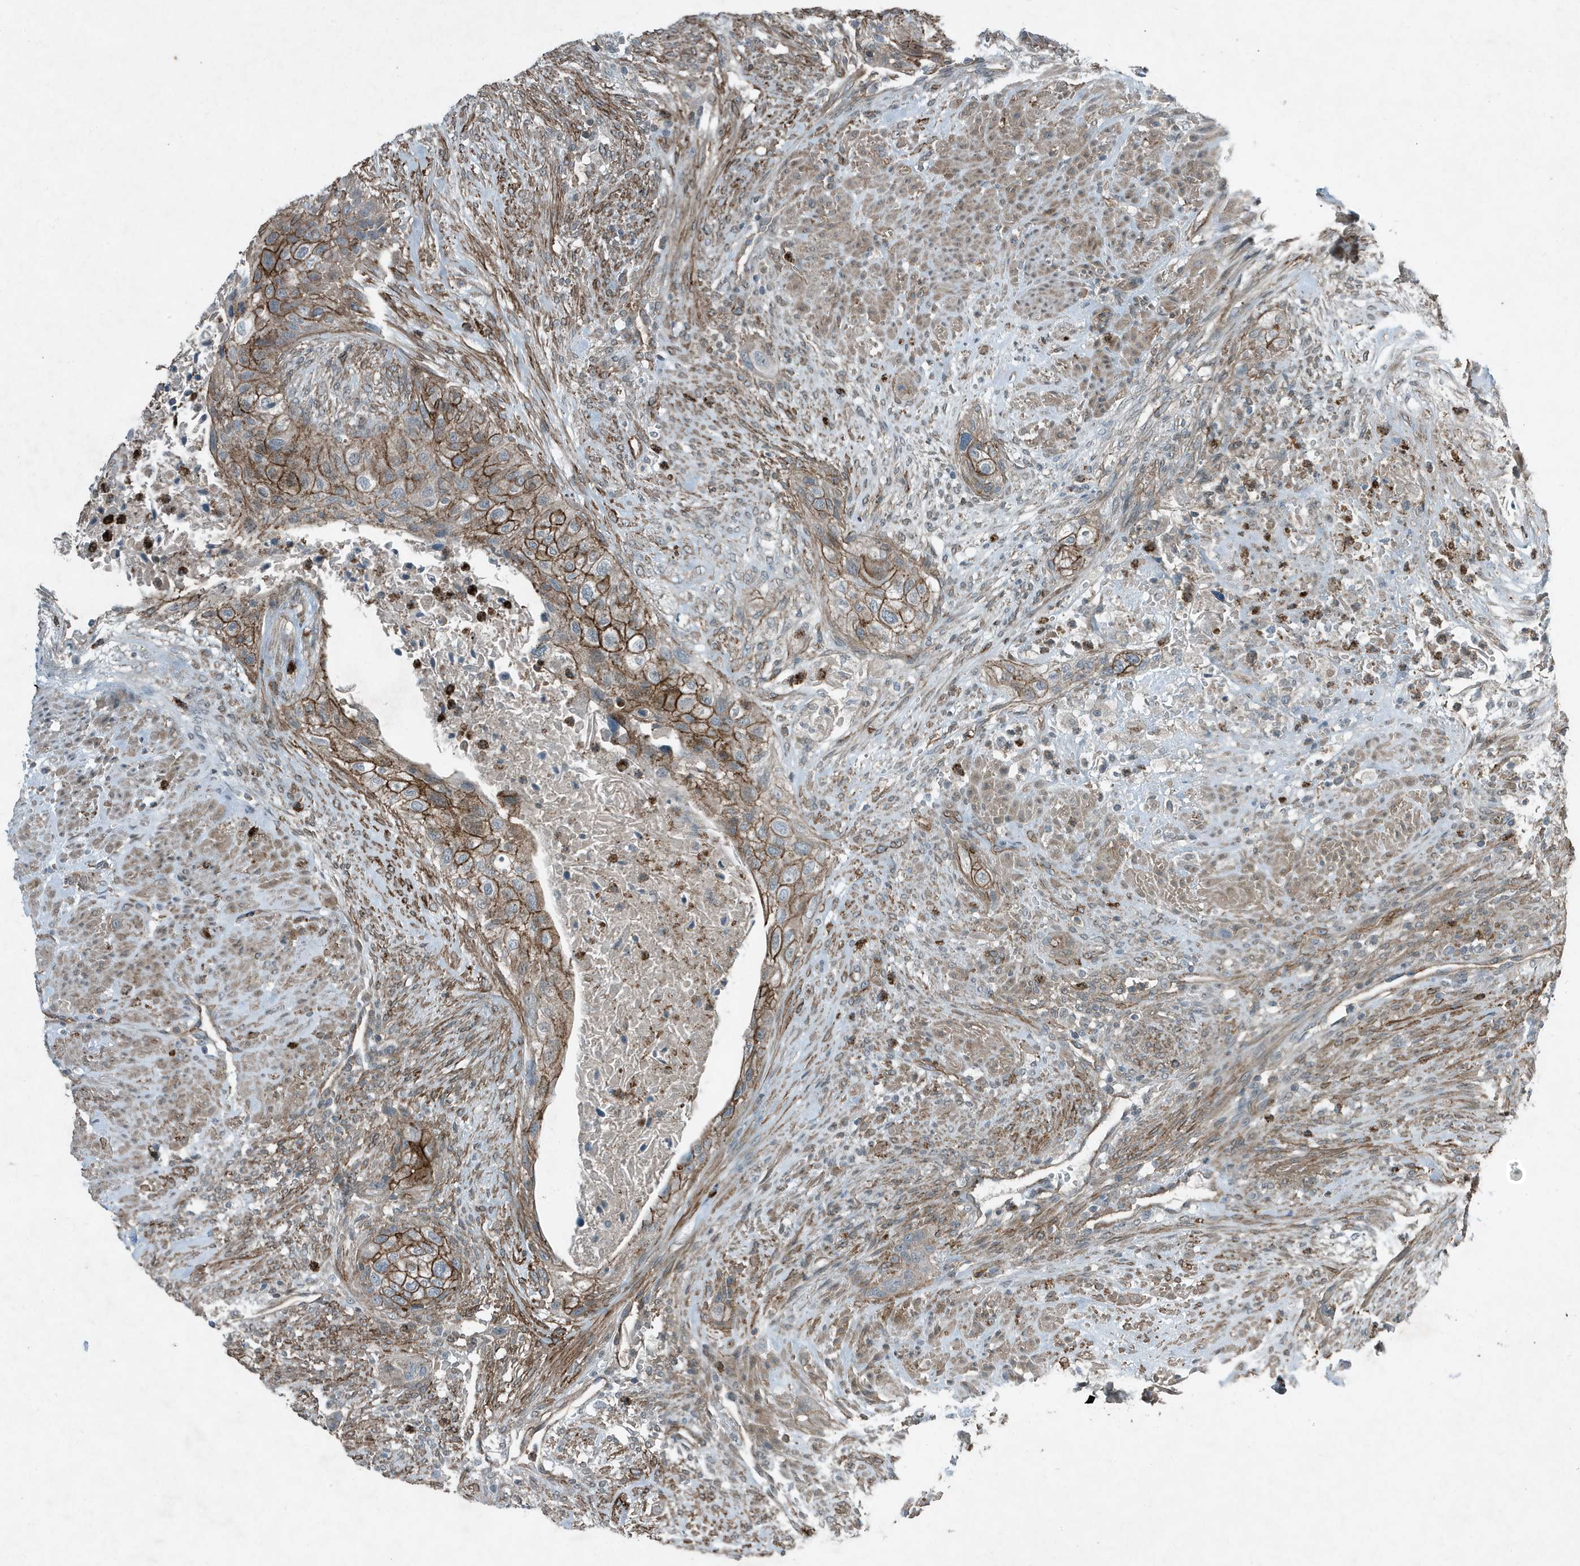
{"staining": {"intensity": "strong", "quantity": "25%-75%", "location": "cytoplasmic/membranous"}, "tissue": "urothelial cancer", "cell_type": "Tumor cells", "image_type": "cancer", "snomed": [{"axis": "morphology", "description": "Urothelial carcinoma, High grade"}, {"axis": "topography", "description": "Urinary bladder"}], "caption": "Tumor cells show strong cytoplasmic/membranous positivity in approximately 25%-75% of cells in high-grade urothelial carcinoma.", "gene": "DAPP1", "patient": {"sex": "male", "age": 35}}